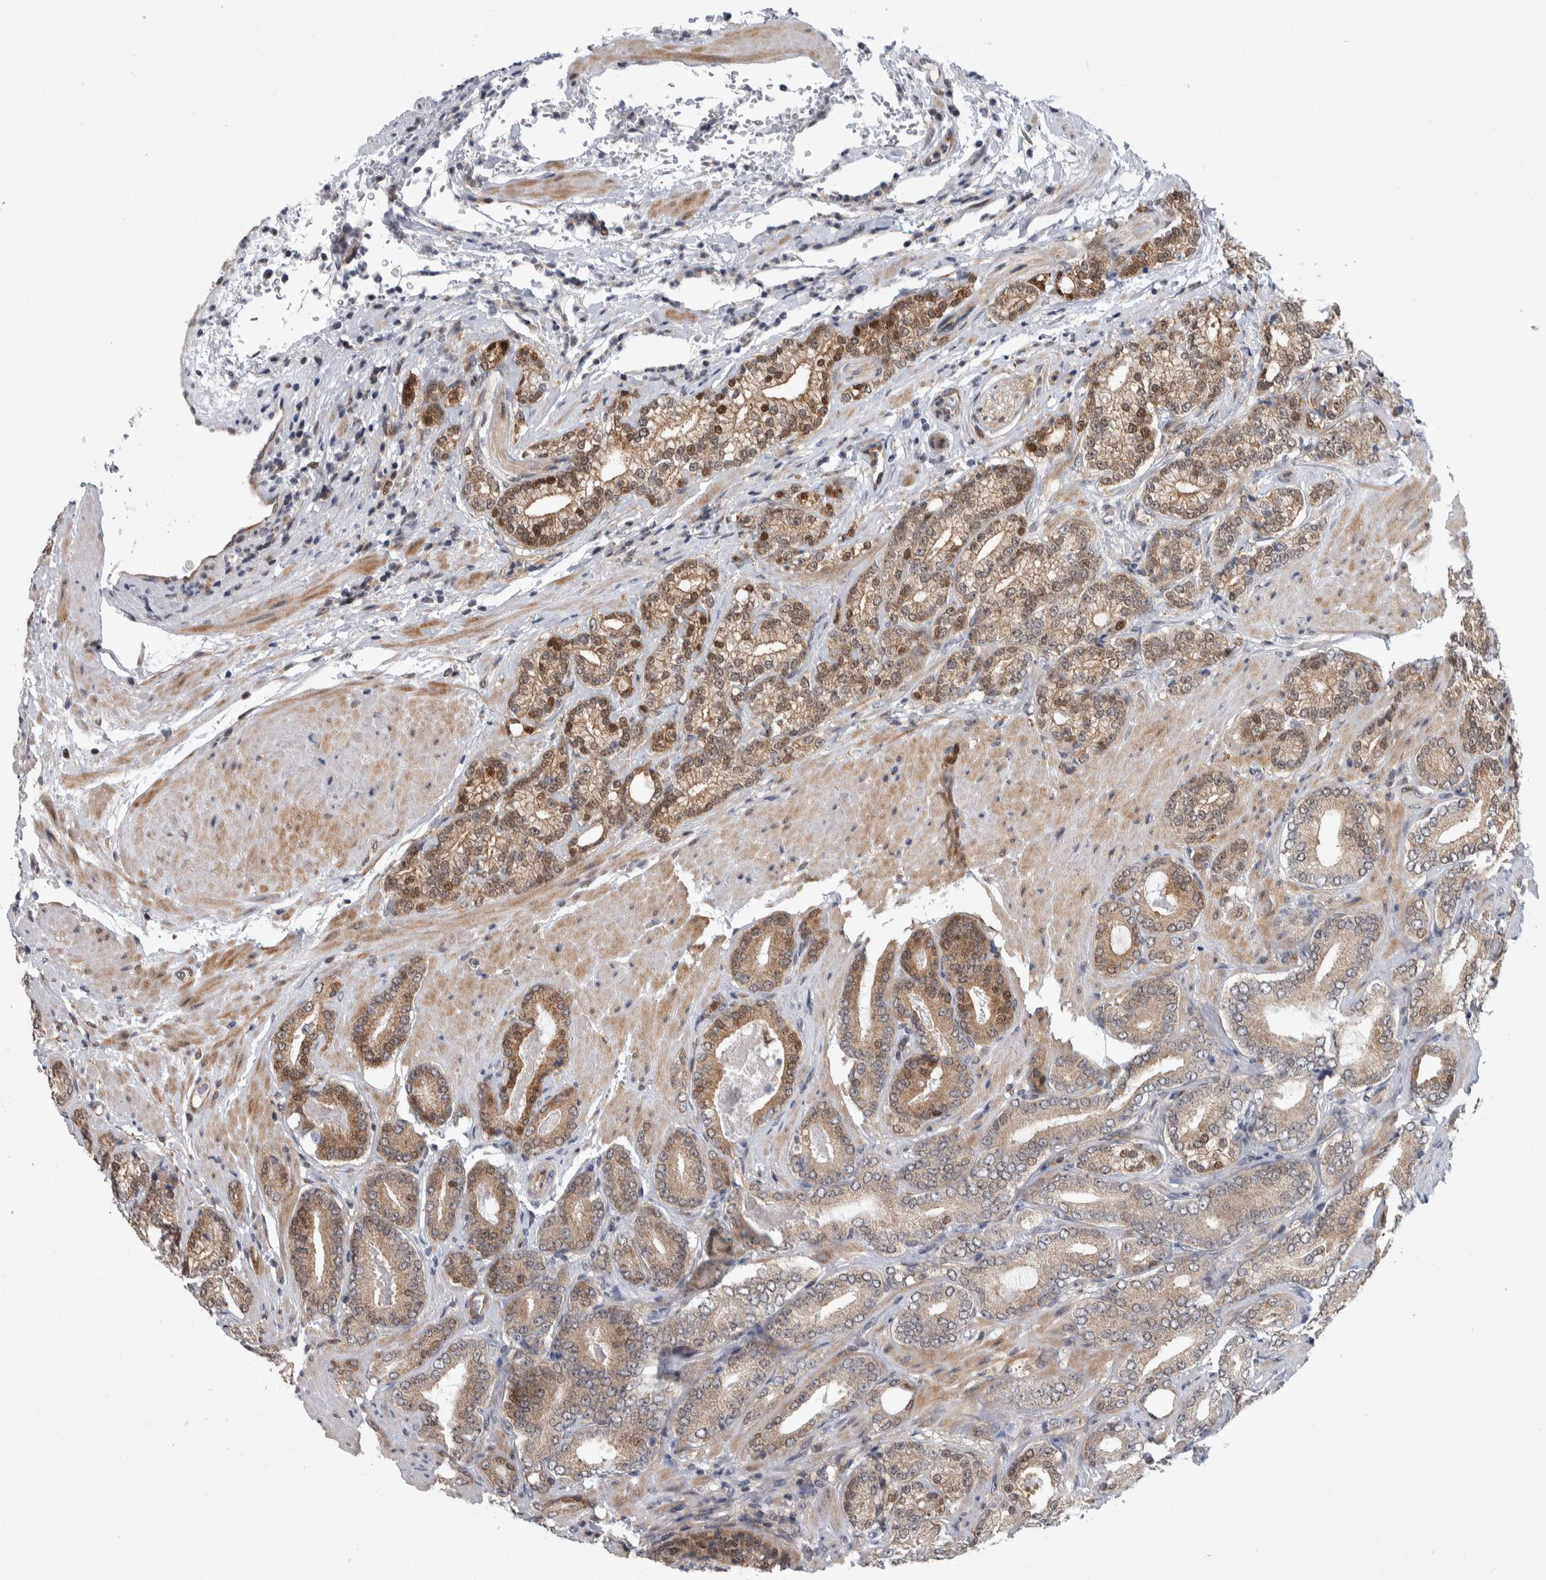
{"staining": {"intensity": "moderate", "quantity": "25%-75%", "location": "cytoplasmic/membranous,nuclear"}, "tissue": "prostate cancer", "cell_type": "Tumor cells", "image_type": "cancer", "snomed": [{"axis": "morphology", "description": "Adenocarcinoma, High grade"}, {"axis": "topography", "description": "Prostate"}], "caption": "Prostate cancer (adenocarcinoma (high-grade)) stained with DAB immunohistochemistry (IHC) reveals medium levels of moderate cytoplasmic/membranous and nuclear staining in about 25%-75% of tumor cells.", "gene": "PTPA", "patient": {"sex": "male", "age": 61}}